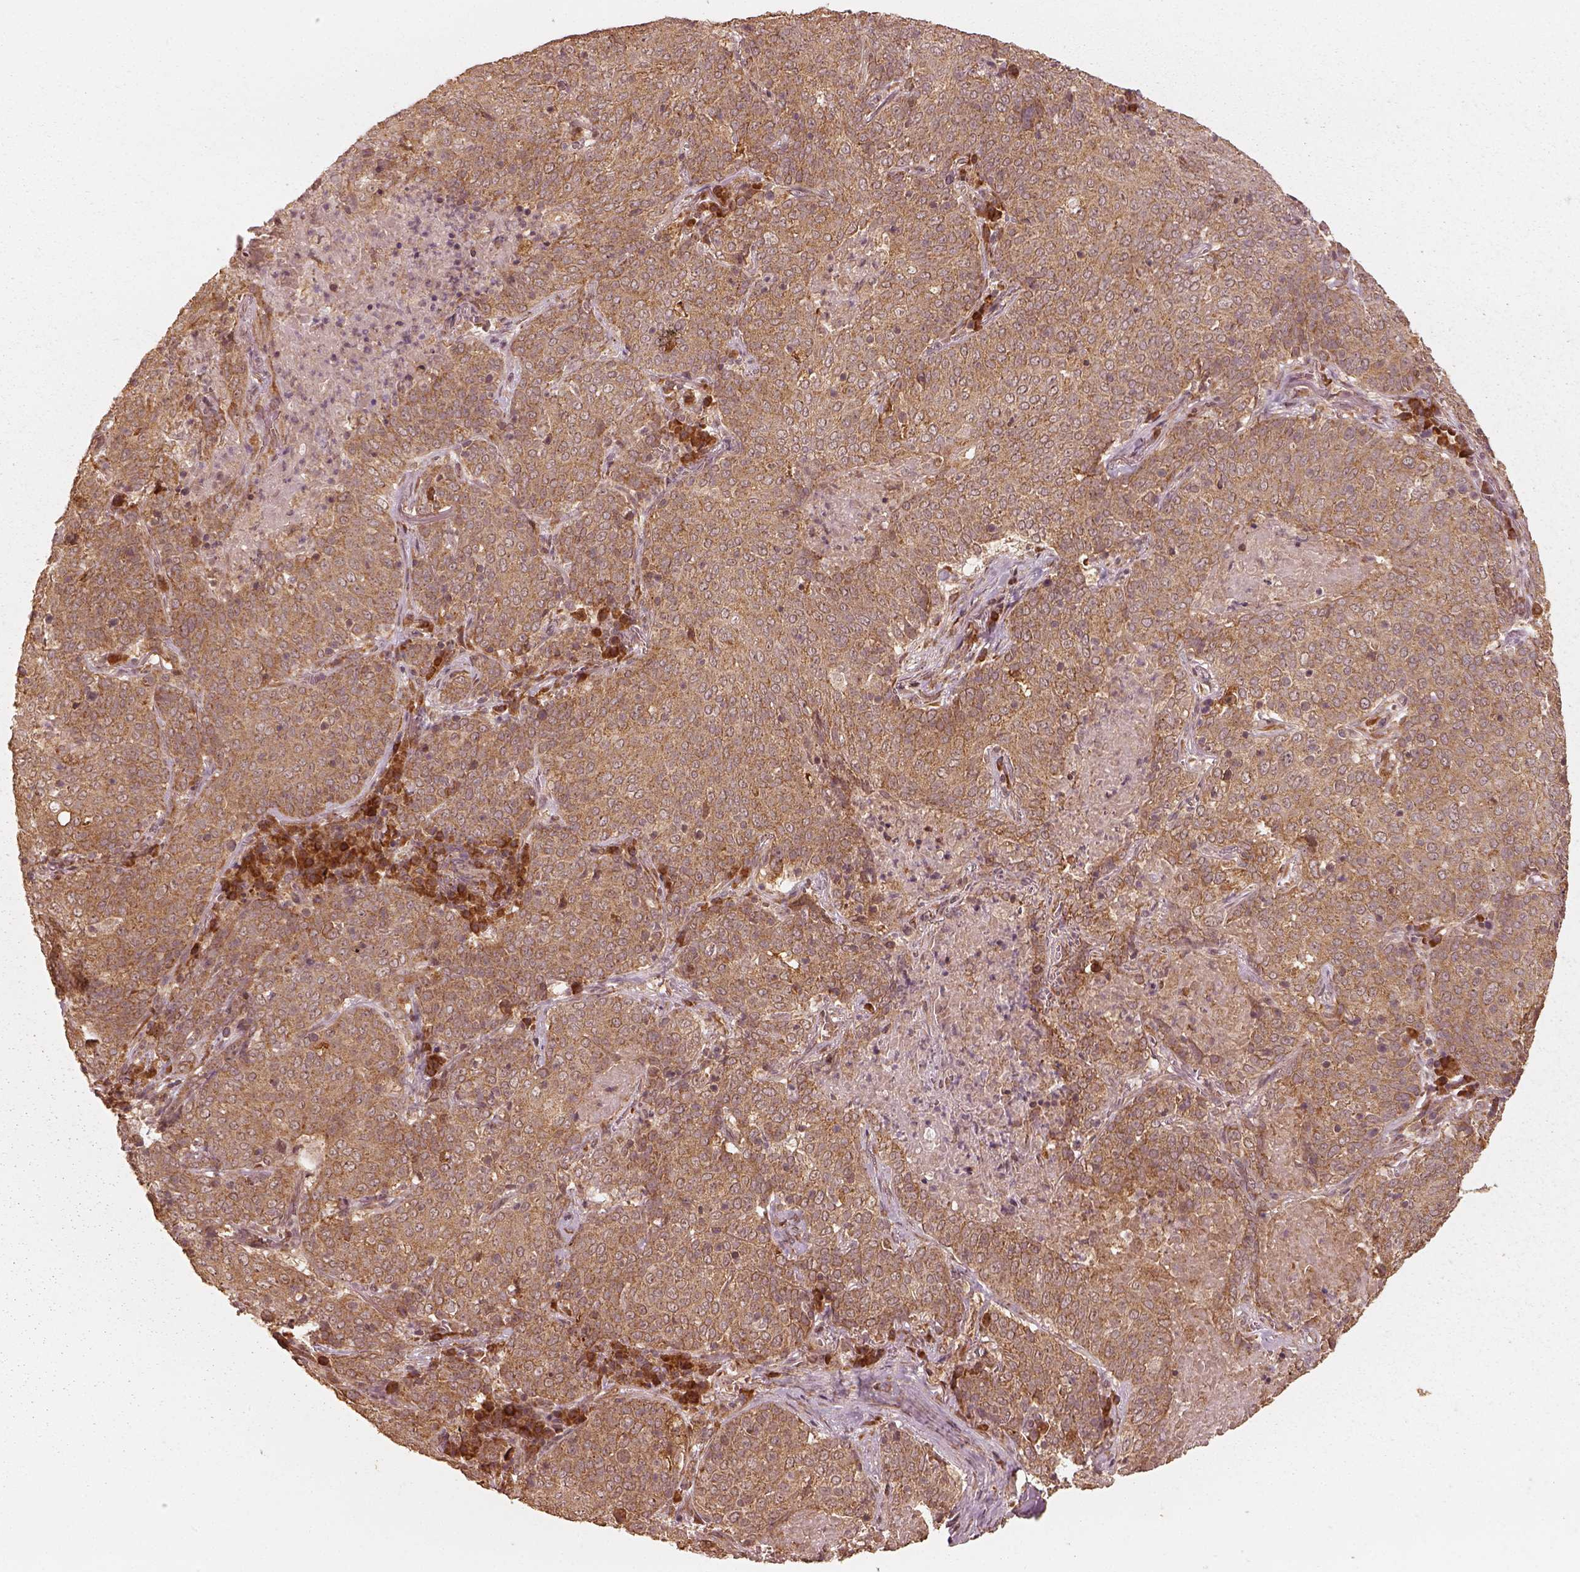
{"staining": {"intensity": "moderate", "quantity": ">75%", "location": "cytoplasmic/membranous"}, "tissue": "lung cancer", "cell_type": "Tumor cells", "image_type": "cancer", "snomed": [{"axis": "morphology", "description": "Squamous cell carcinoma, NOS"}, {"axis": "topography", "description": "Lung"}], "caption": "High-power microscopy captured an immunohistochemistry image of squamous cell carcinoma (lung), revealing moderate cytoplasmic/membranous positivity in about >75% of tumor cells.", "gene": "DNAJC25", "patient": {"sex": "male", "age": 82}}